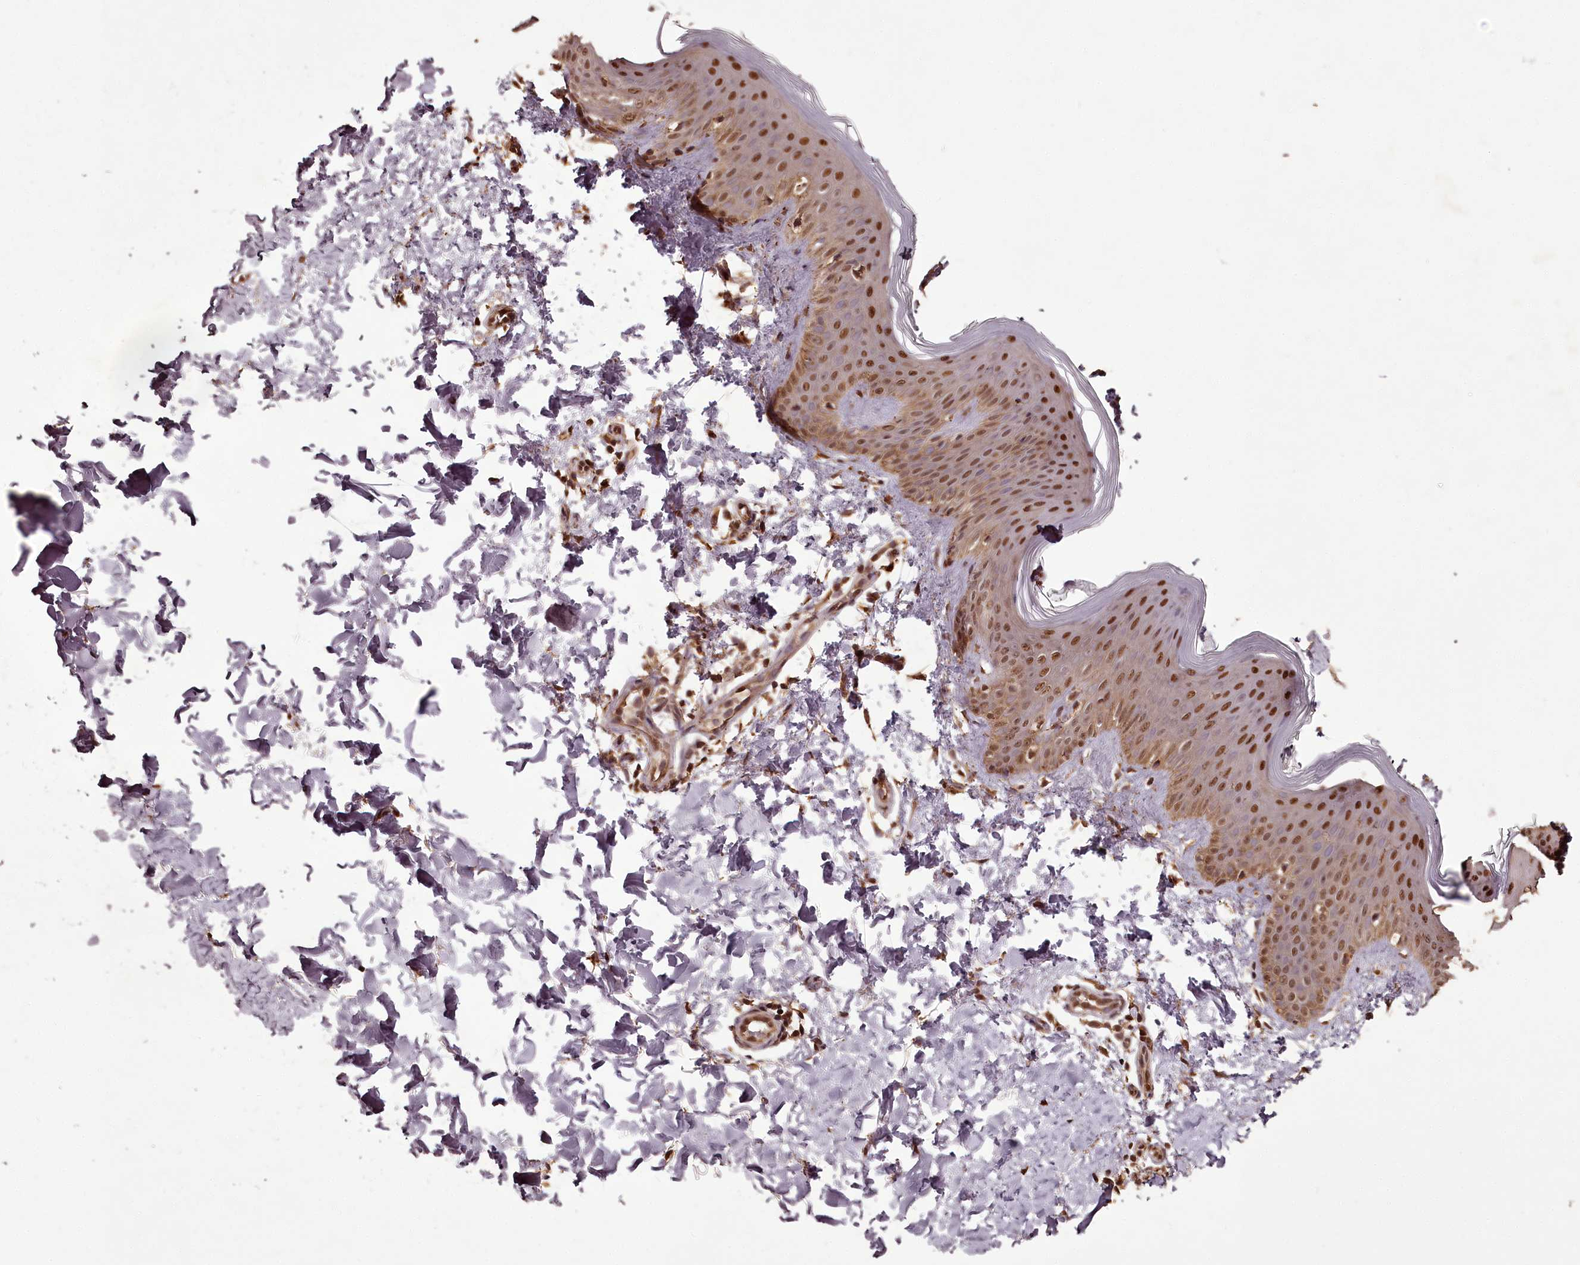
{"staining": {"intensity": "moderate", "quantity": ">75%", "location": "cytoplasmic/membranous,nuclear"}, "tissue": "skin", "cell_type": "Fibroblasts", "image_type": "normal", "snomed": [{"axis": "morphology", "description": "Normal tissue, NOS"}, {"axis": "topography", "description": "Skin"}], "caption": "Moderate cytoplasmic/membranous,nuclear staining for a protein is appreciated in approximately >75% of fibroblasts of benign skin using immunohistochemistry.", "gene": "NPRL2", "patient": {"sex": "male", "age": 36}}